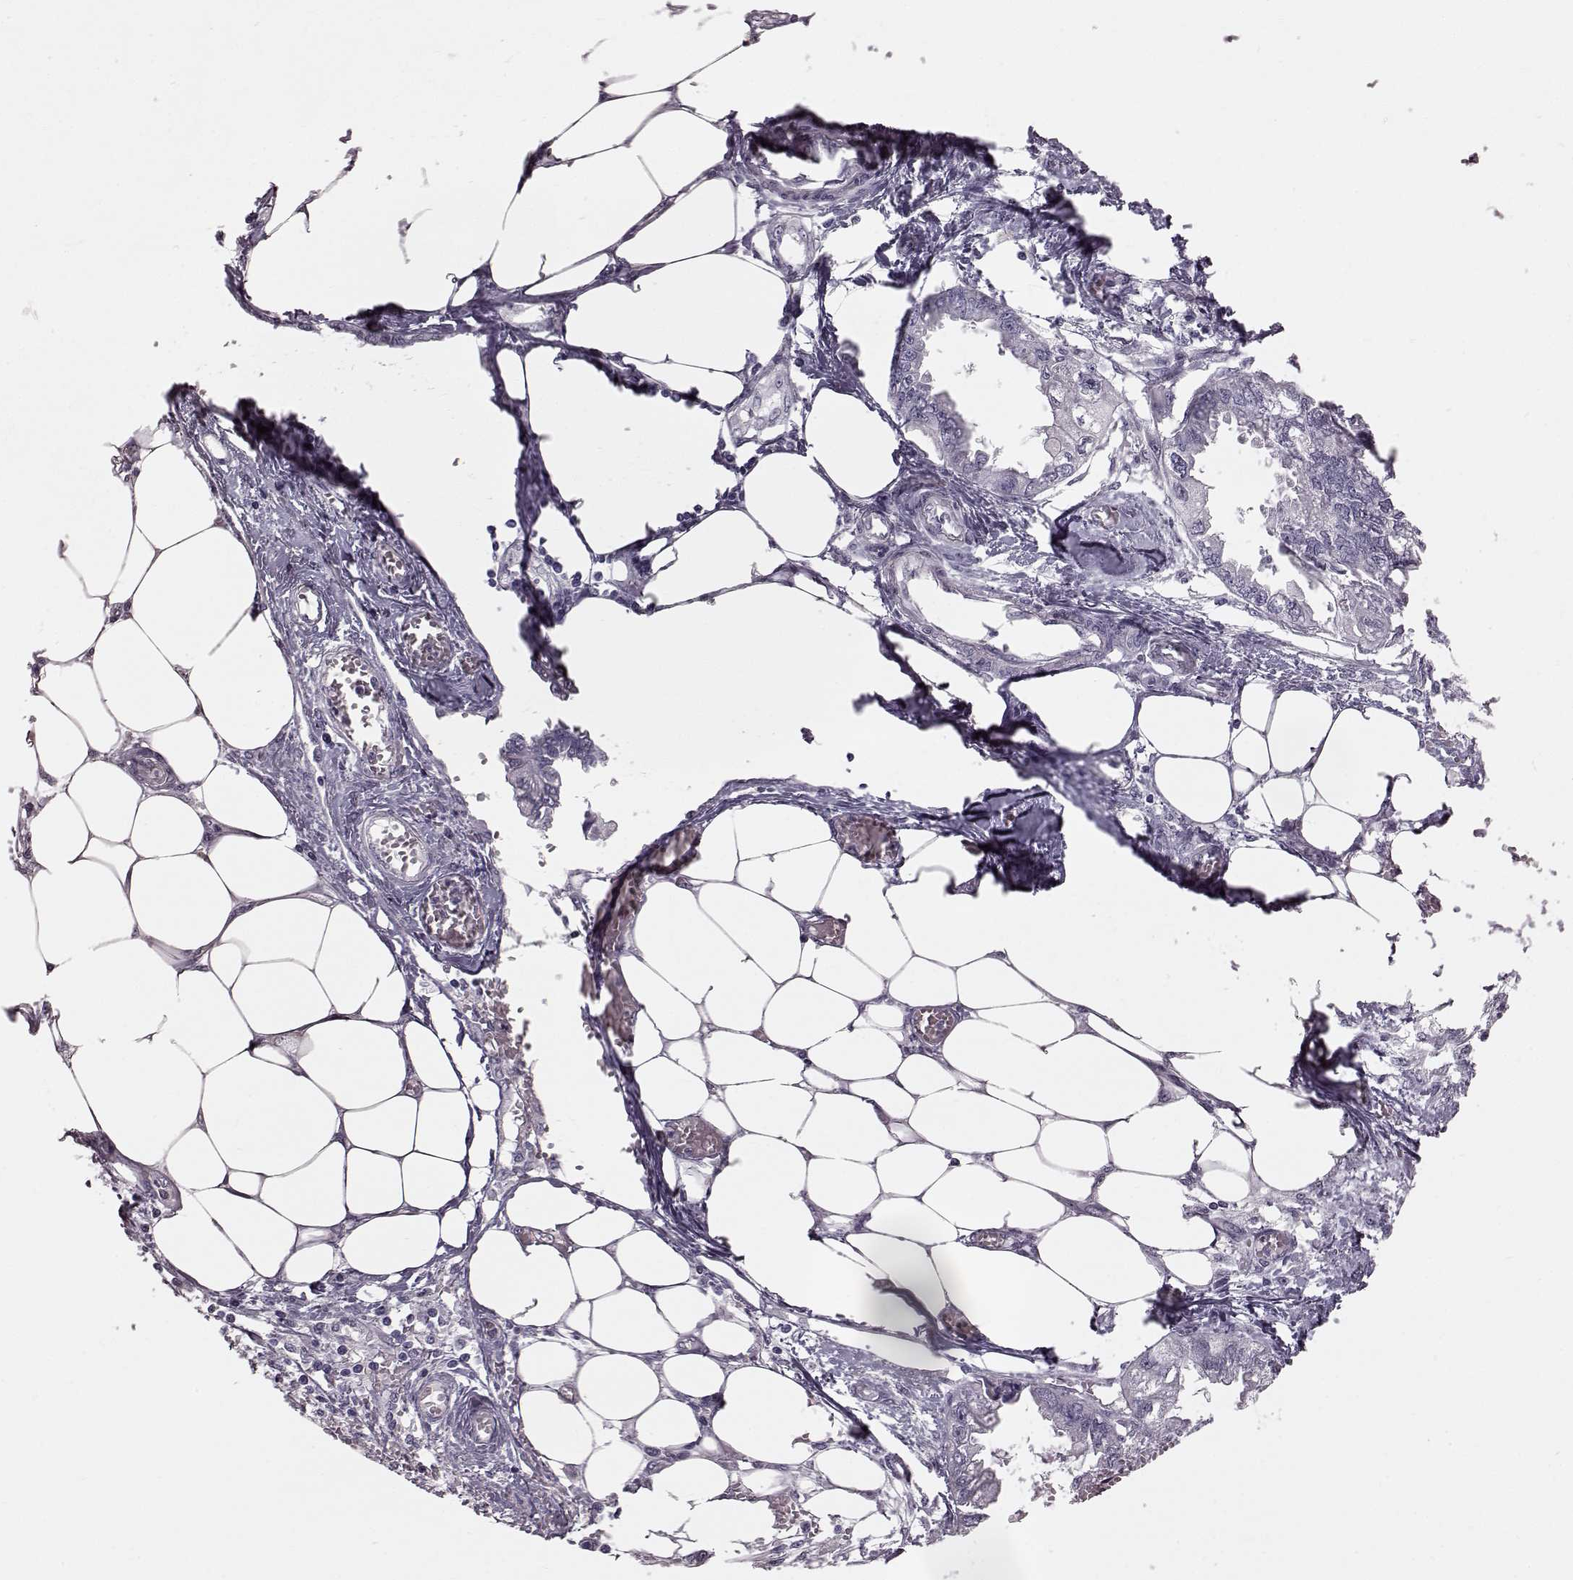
{"staining": {"intensity": "negative", "quantity": "none", "location": "none"}, "tissue": "endometrial cancer", "cell_type": "Tumor cells", "image_type": "cancer", "snomed": [{"axis": "morphology", "description": "Adenocarcinoma, NOS"}, {"axis": "morphology", "description": "Adenocarcinoma, metastatic, NOS"}, {"axis": "topography", "description": "Adipose tissue"}, {"axis": "topography", "description": "Endometrium"}], "caption": "DAB (3,3'-diaminobenzidine) immunohistochemical staining of endometrial adenocarcinoma shows no significant expression in tumor cells.", "gene": "TCHHL1", "patient": {"sex": "female", "age": 67}}